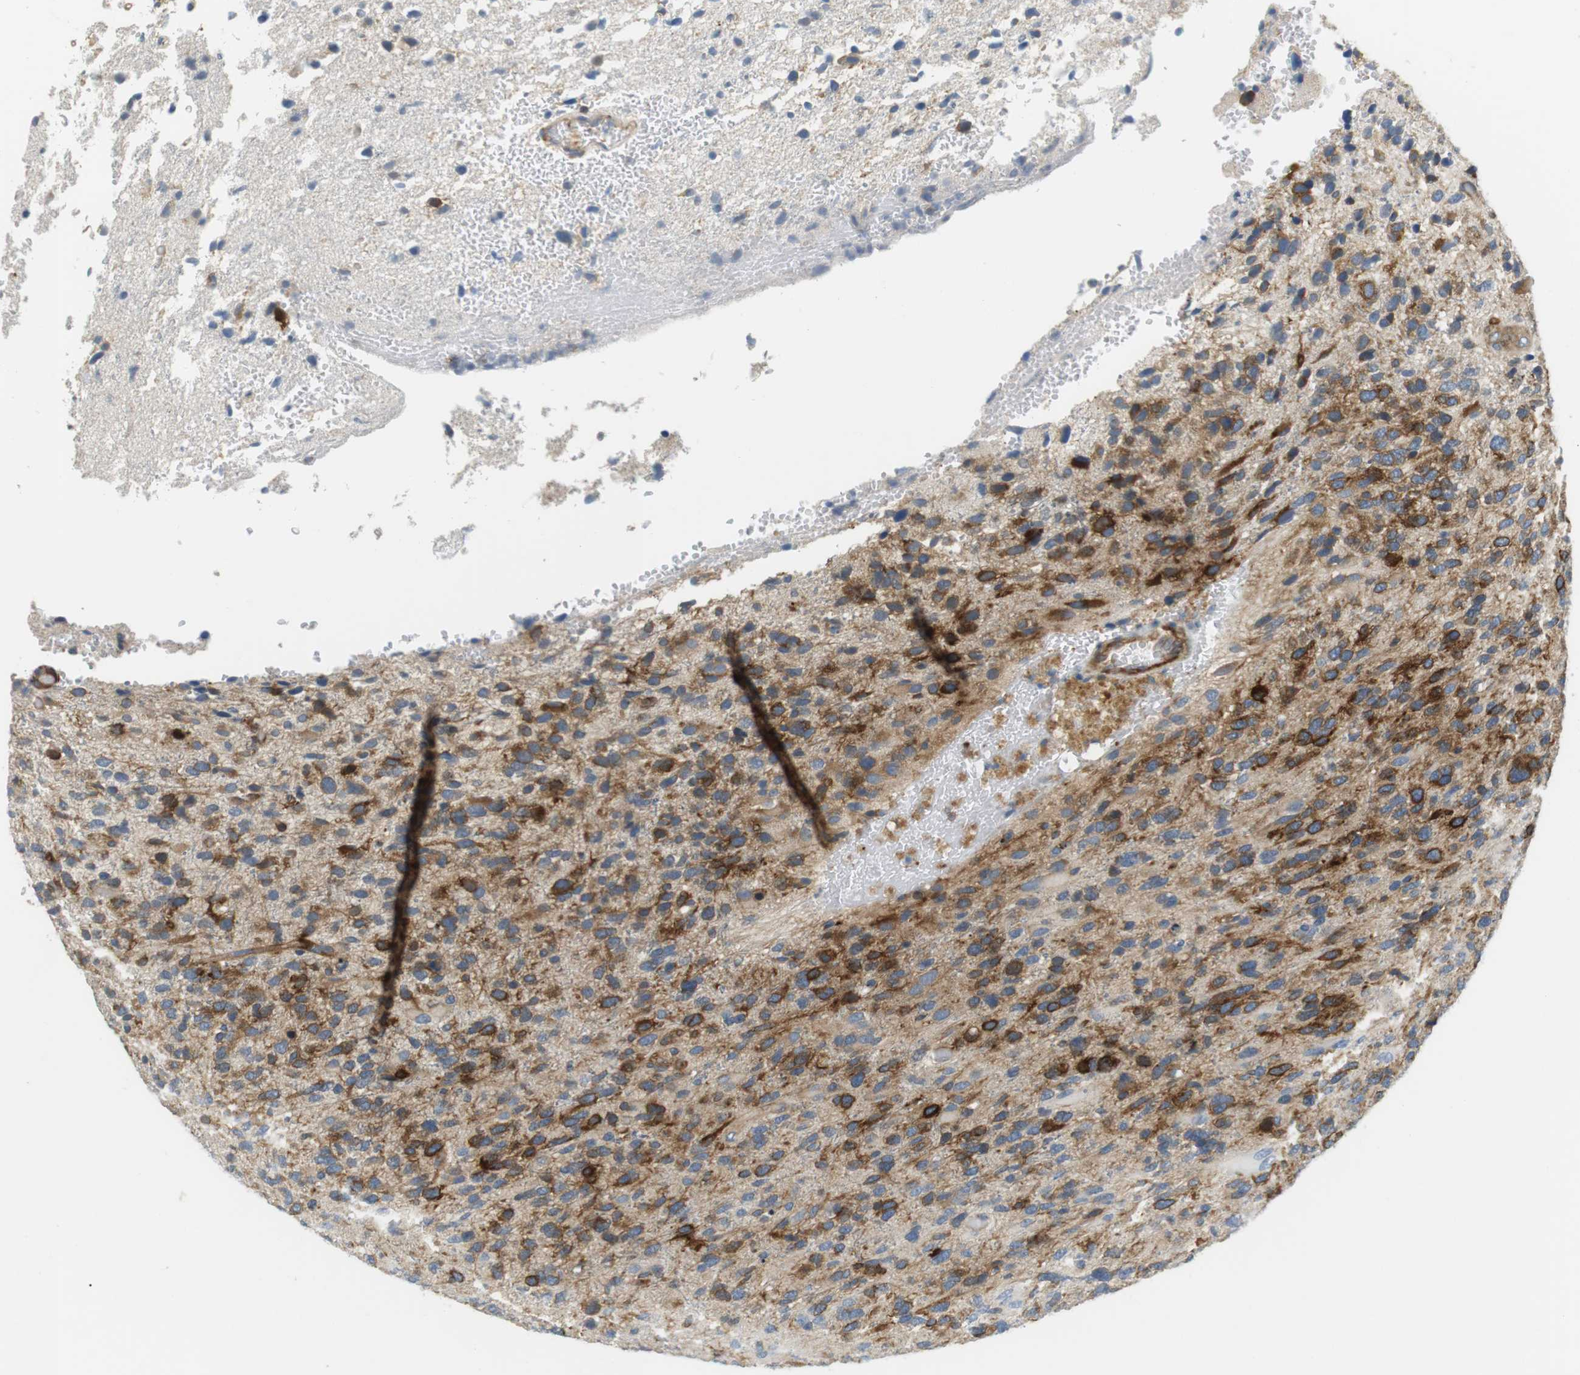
{"staining": {"intensity": "moderate", "quantity": "25%-75%", "location": "cytoplasmic/membranous"}, "tissue": "glioma", "cell_type": "Tumor cells", "image_type": "cancer", "snomed": [{"axis": "morphology", "description": "Glioma, malignant, High grade"}, {"axis": "topography", "description": "Brain"}], "caption": "Immunohistochemical staining of human glioma exhibits moderate cytoplasmic/membranous protein positivity in about 25%-75% of tumor cells.", "gene": "TMEM200A", "patient": {"sex": "female", "age": 58}}